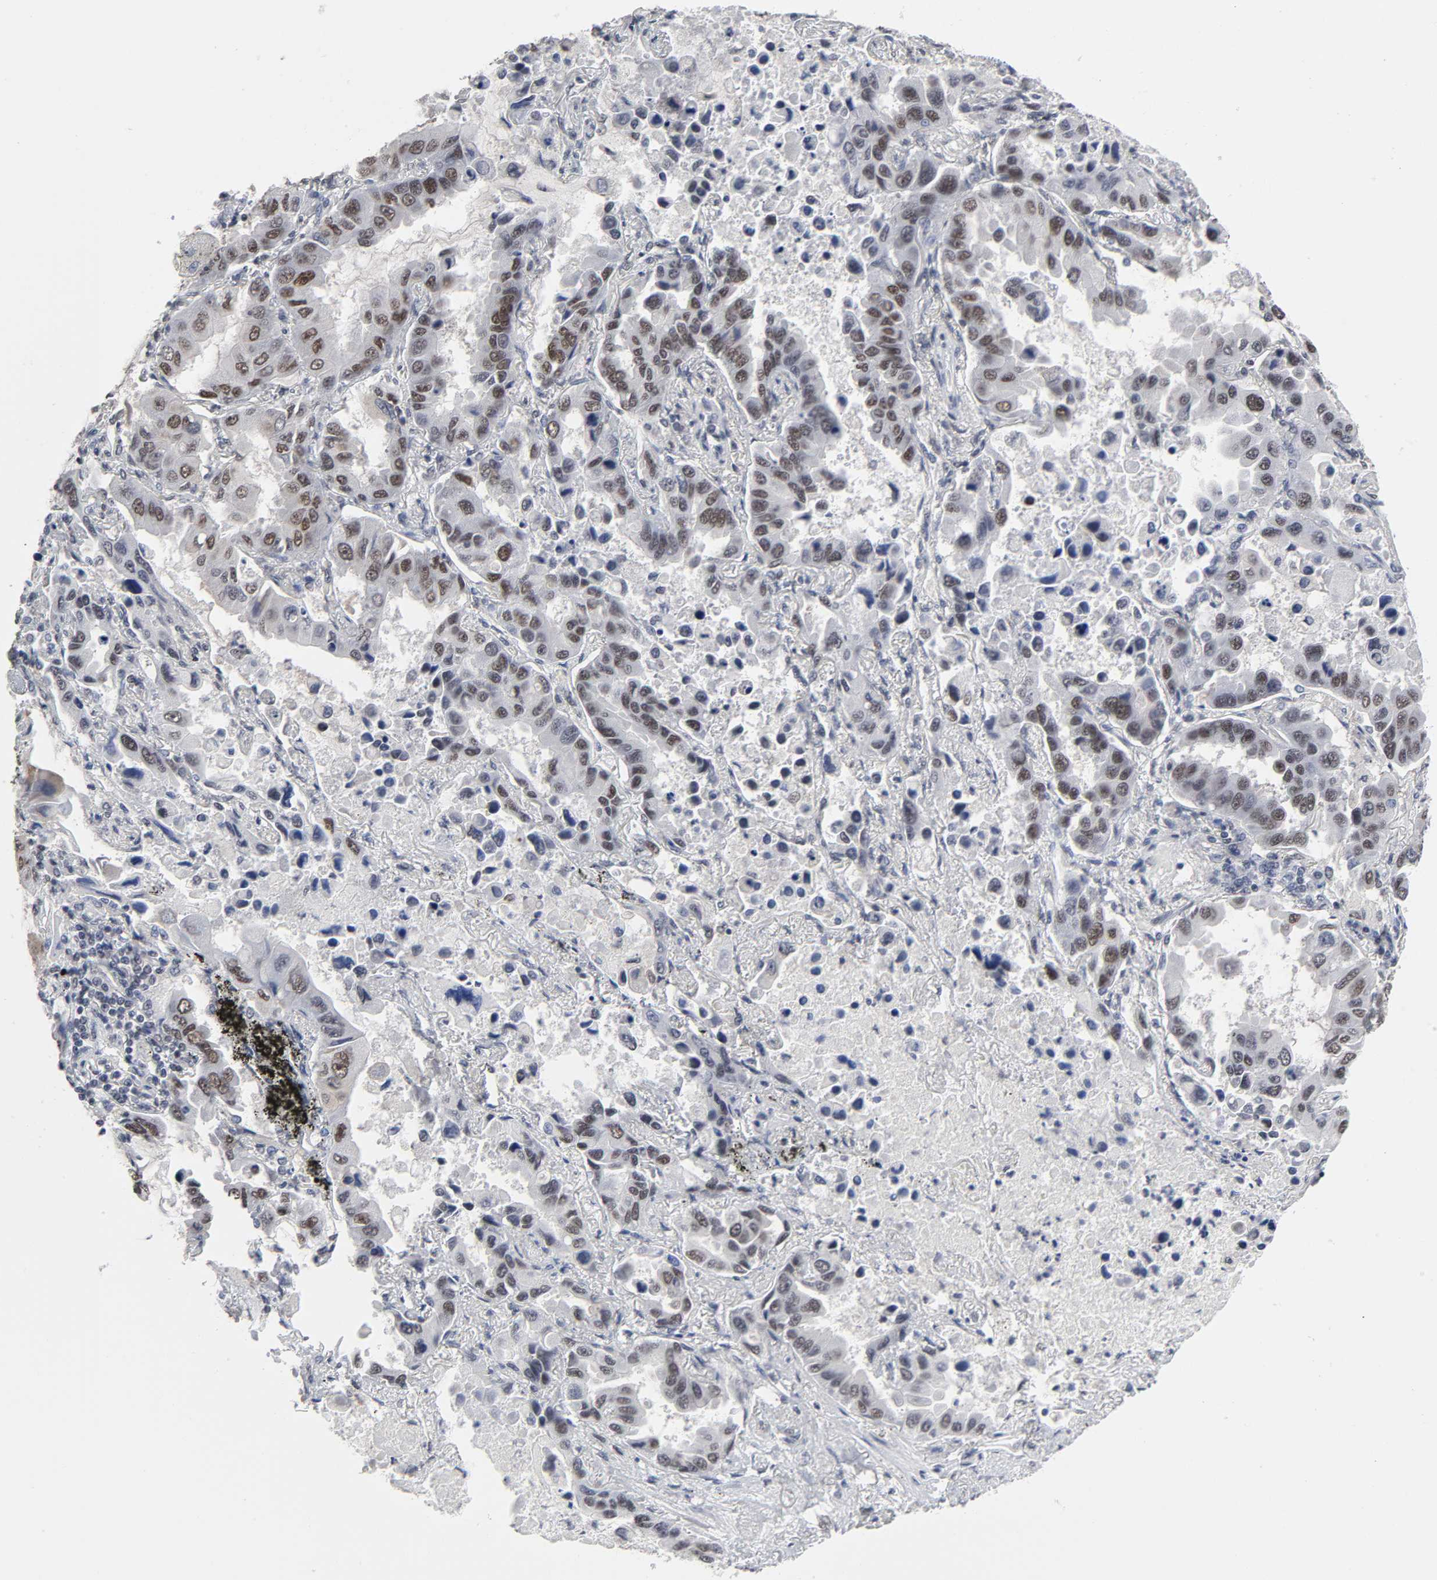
{"staining": {"intensity": "moderate", "quantity": "25%-75%", "location": "nuclear"}, "tissue": "lung cancer", "cell_type": "Tumor cells", "image_type": "cancer", "snomed": [{"axis": "morphology", "description": "Adenocarcinoma, NOS"}, {"axis": "topography", "description": "Lung"}], "caption": "This micrograph exhibits IHC staining of lung cancer, with medium moderate nuclear positivity in approximately 25%-75% of tumor cells.", "gene": "TRIM33", "patient": {"sex": "male", "age": 64}}